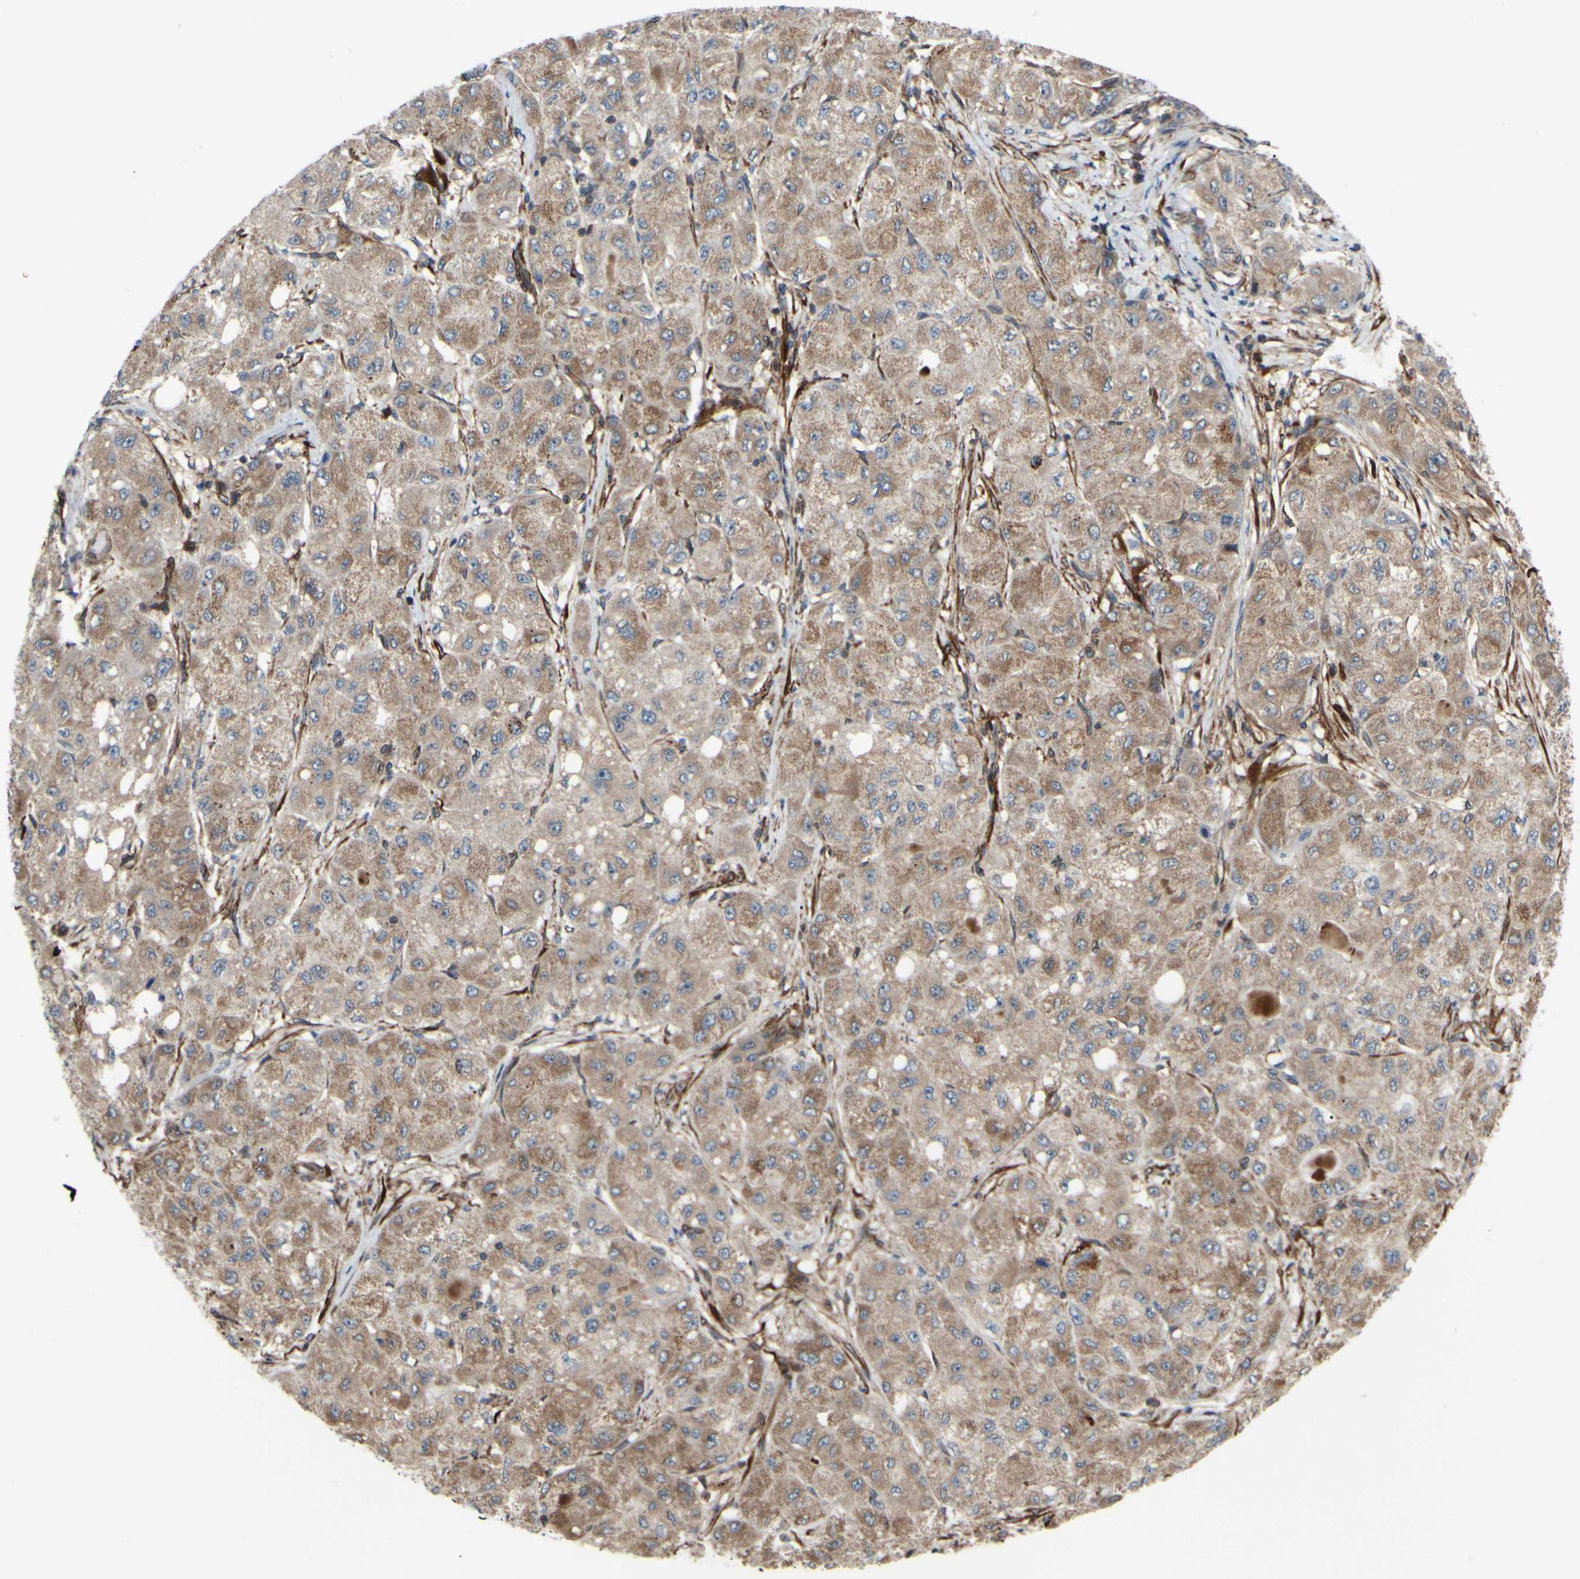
{"staining": {"intensity": "weak", "quantity": ">75%", "location": "cytoplasmic/membranous"}, "tissue": "liver cancer", "cell_type": "Tumor cells", "image_type": "cancer", "snomed": [{"axis": "morphology", "description": "Carcinoma, Hepatocellular, NOS"}, {"axis": "topography", "description": "Liver"}], "caption": "The immunohistochemical stain highlights weak cytoplasmic/membranous staining in tumor cells of liver cancer (hepatocellular carcinoma) tissue. (Brightfield microscopy of DAB IHC at high magnification).", "gene": "PRAF2", "patient": {"sex": "male", "age": 80}}